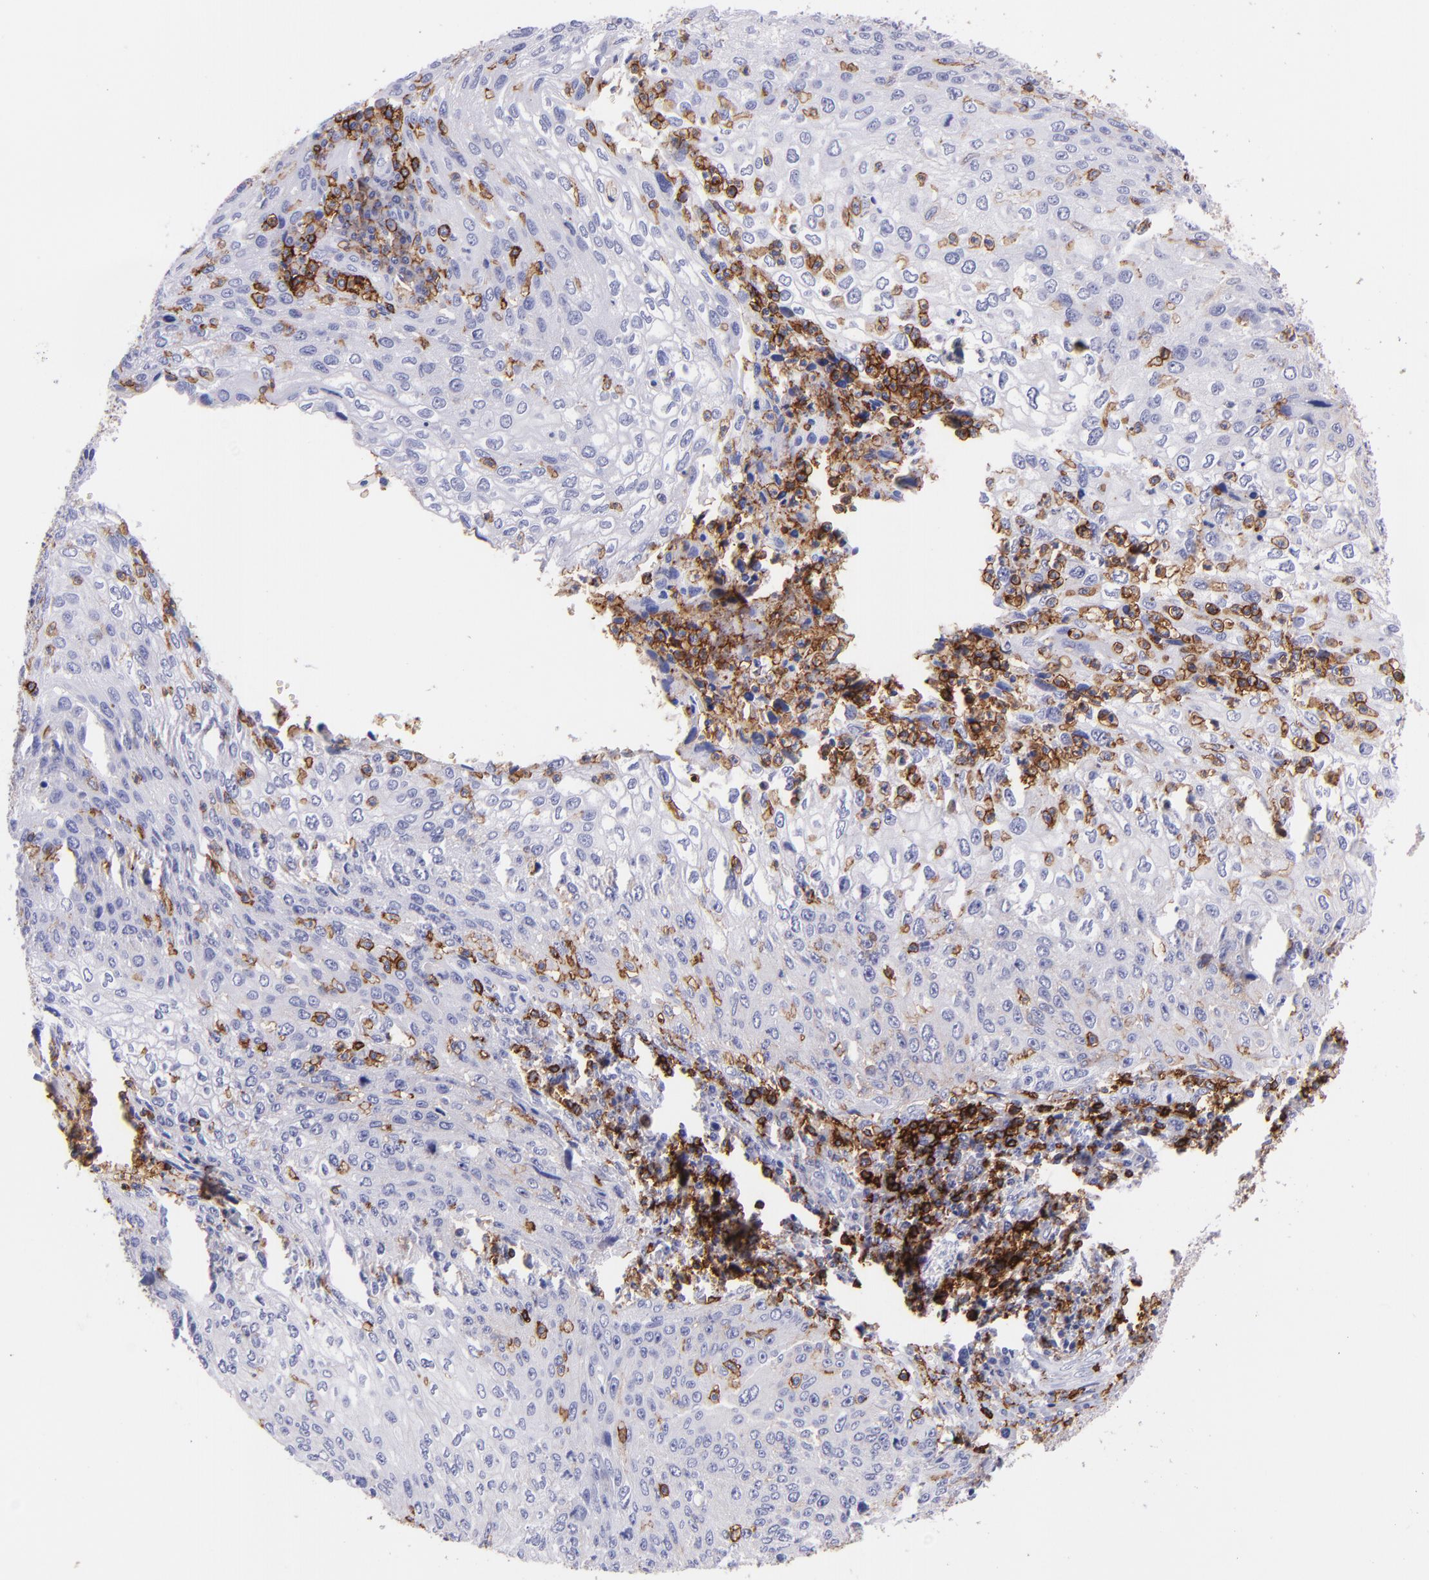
{"staining": {"intensity": "negative", "quantity": "none", "location": "none"}, "tissue": "cervical cancer", "cell_type": "Tumor cells", "image_type": "cancer", "snomed": [{"axis": "morphology", "description": "Squamous cell carcinoma, NOS"}, {"axis": "topography", "description": "Cervix"}], "caption": "Tumor cells are negative for protein expression in human squamous cell carcinoma (cervical). (Brightfield microscopy of DAB (3,3'-diaminobenzidine) immunohistochemistry (IHC) at high magnification).", "gene": "SPN", "patient": {"sex": "female", "age": 32}}